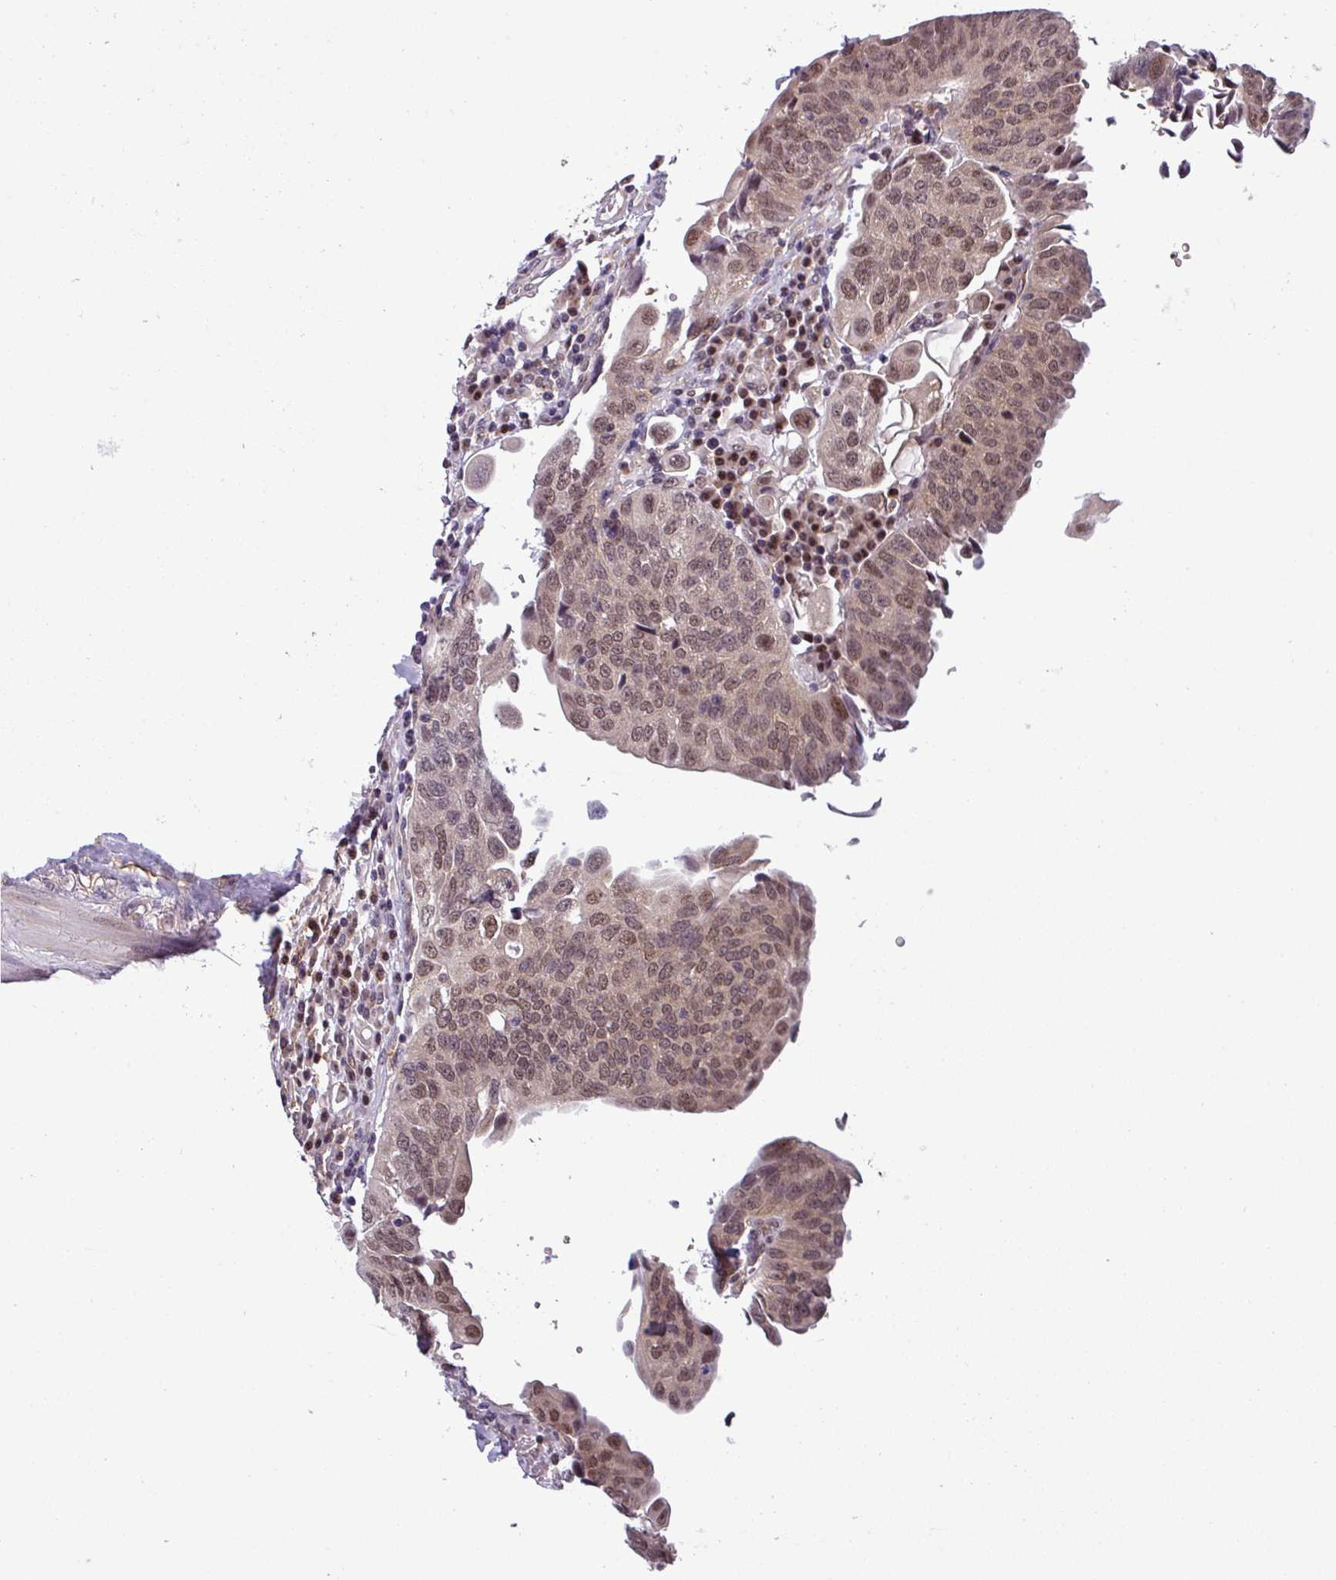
{"staining": {"intensity": "weak", "quantity": ">75%", "location": "cytoplasmic/membranous,nuclear"}, "tissue": "urothelial cancer", "cell_type": "Tumor cells", "image_type": "cancer", "snomed": [{"axis": "morphology", "description": "Urothelial carcinoma, High grade"}, {"axis": "topography", "description": "Urinary bladder"}], "caption": "A photomicrograph showing weak cytoplasmic/membranous and nuclear expression in about >75% of tumor cells in high-grade urothelial carcinoma, as visualized by brown immunohistochemical staining.", "gene": "NPFFR1", "patient": {"sex": "female", "age": 80}}